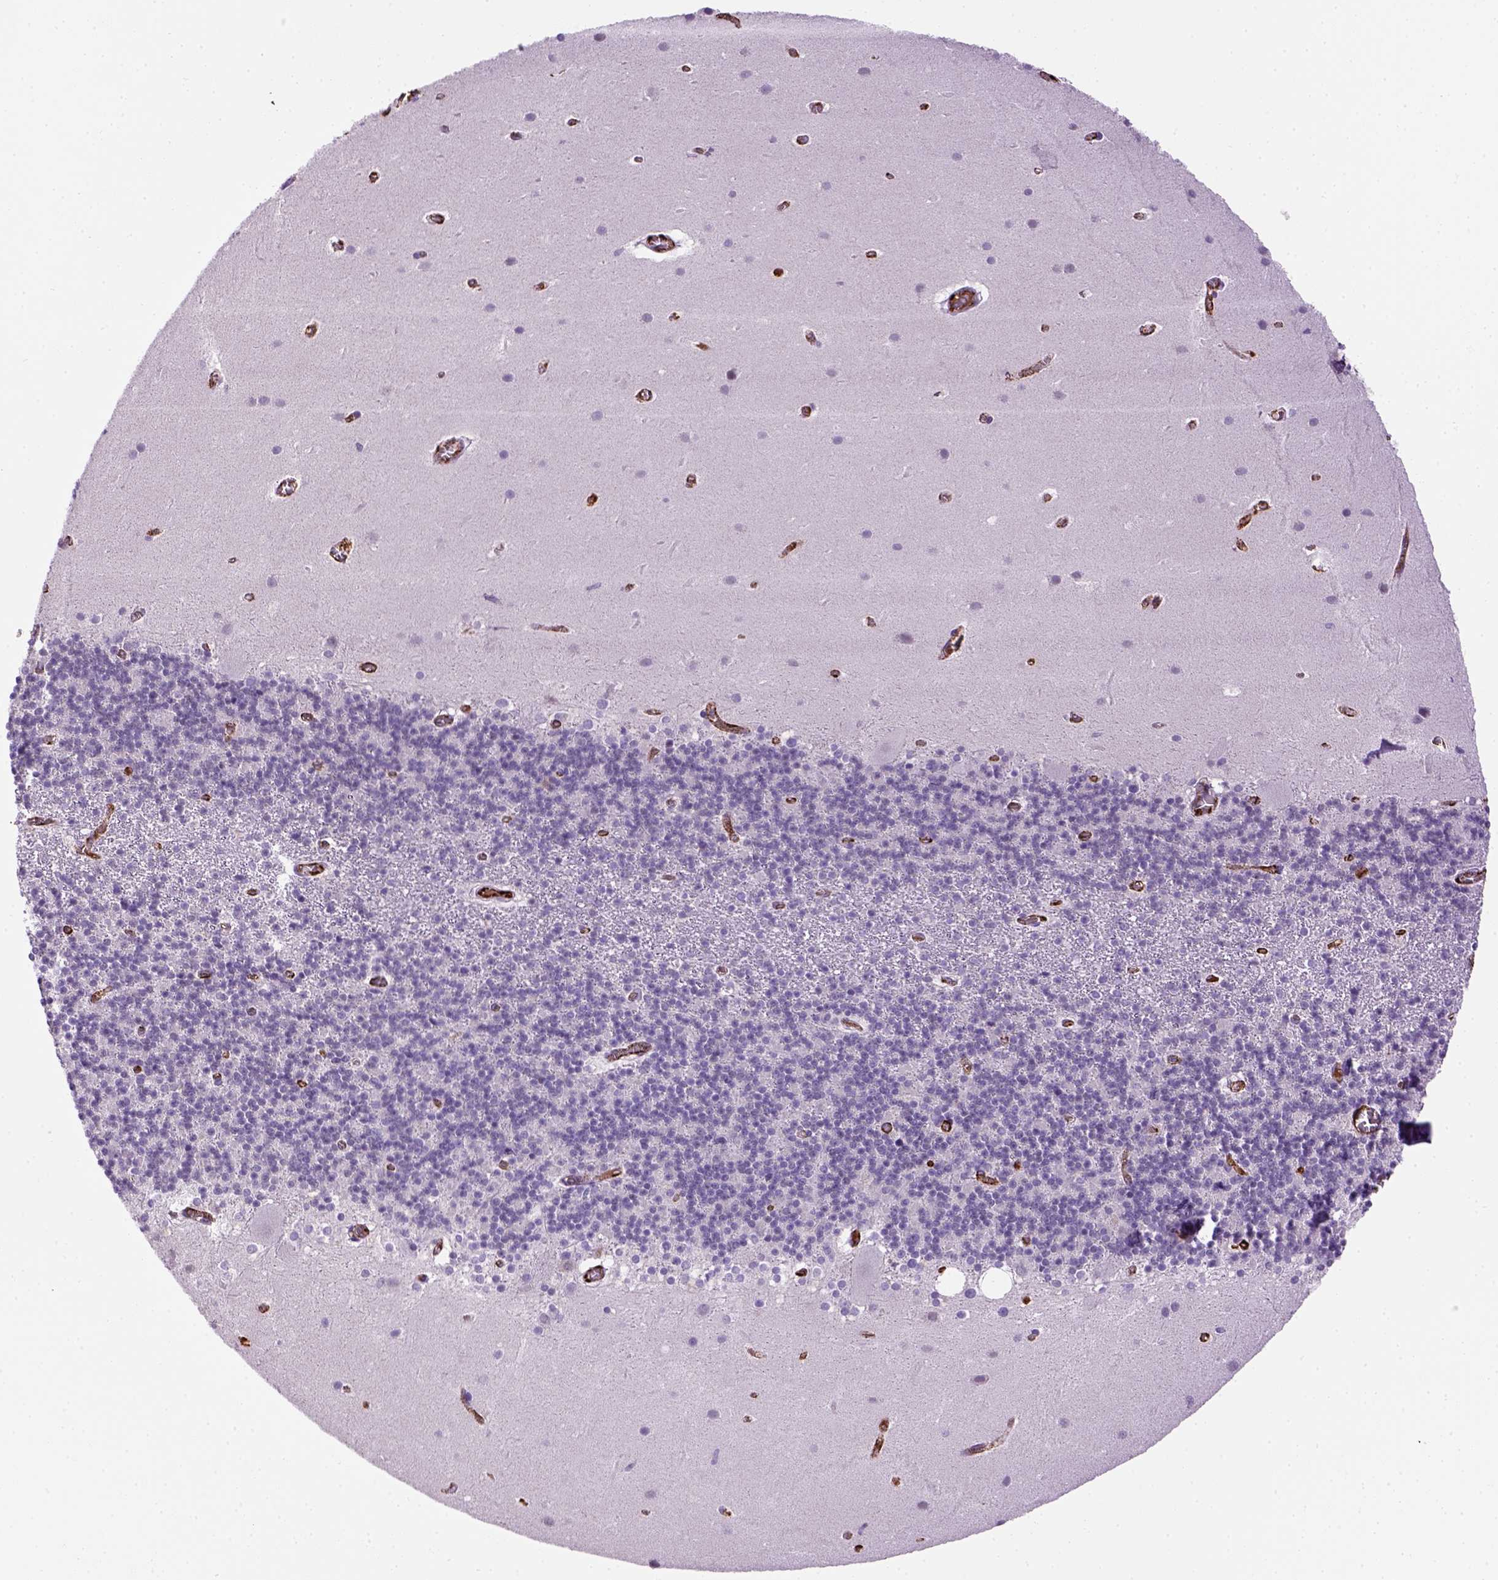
{"staining": {"intensity": "negative", "quantity": "none", "location": "none"}, "tissue": "cerebellum", "cell_type": "Cells in granular layer", "image_type": "normal", "snomed": [{"axis": "morphology", "description": "Normal tissue, NOS"}, {"axis": "topography", "description": "Cerebellum"}], "caption": "This is a image of immunohistochemistry staining of benign cerebellum, which shows no staining in cells in granular layer. (DAB (3,3'-diaminobenzidine) immunohistochemistry (IHC) visualized using brightfield microscopy, high magnification).", "gene": "VWF", "patient": {"sex": "male", "age": 70}}